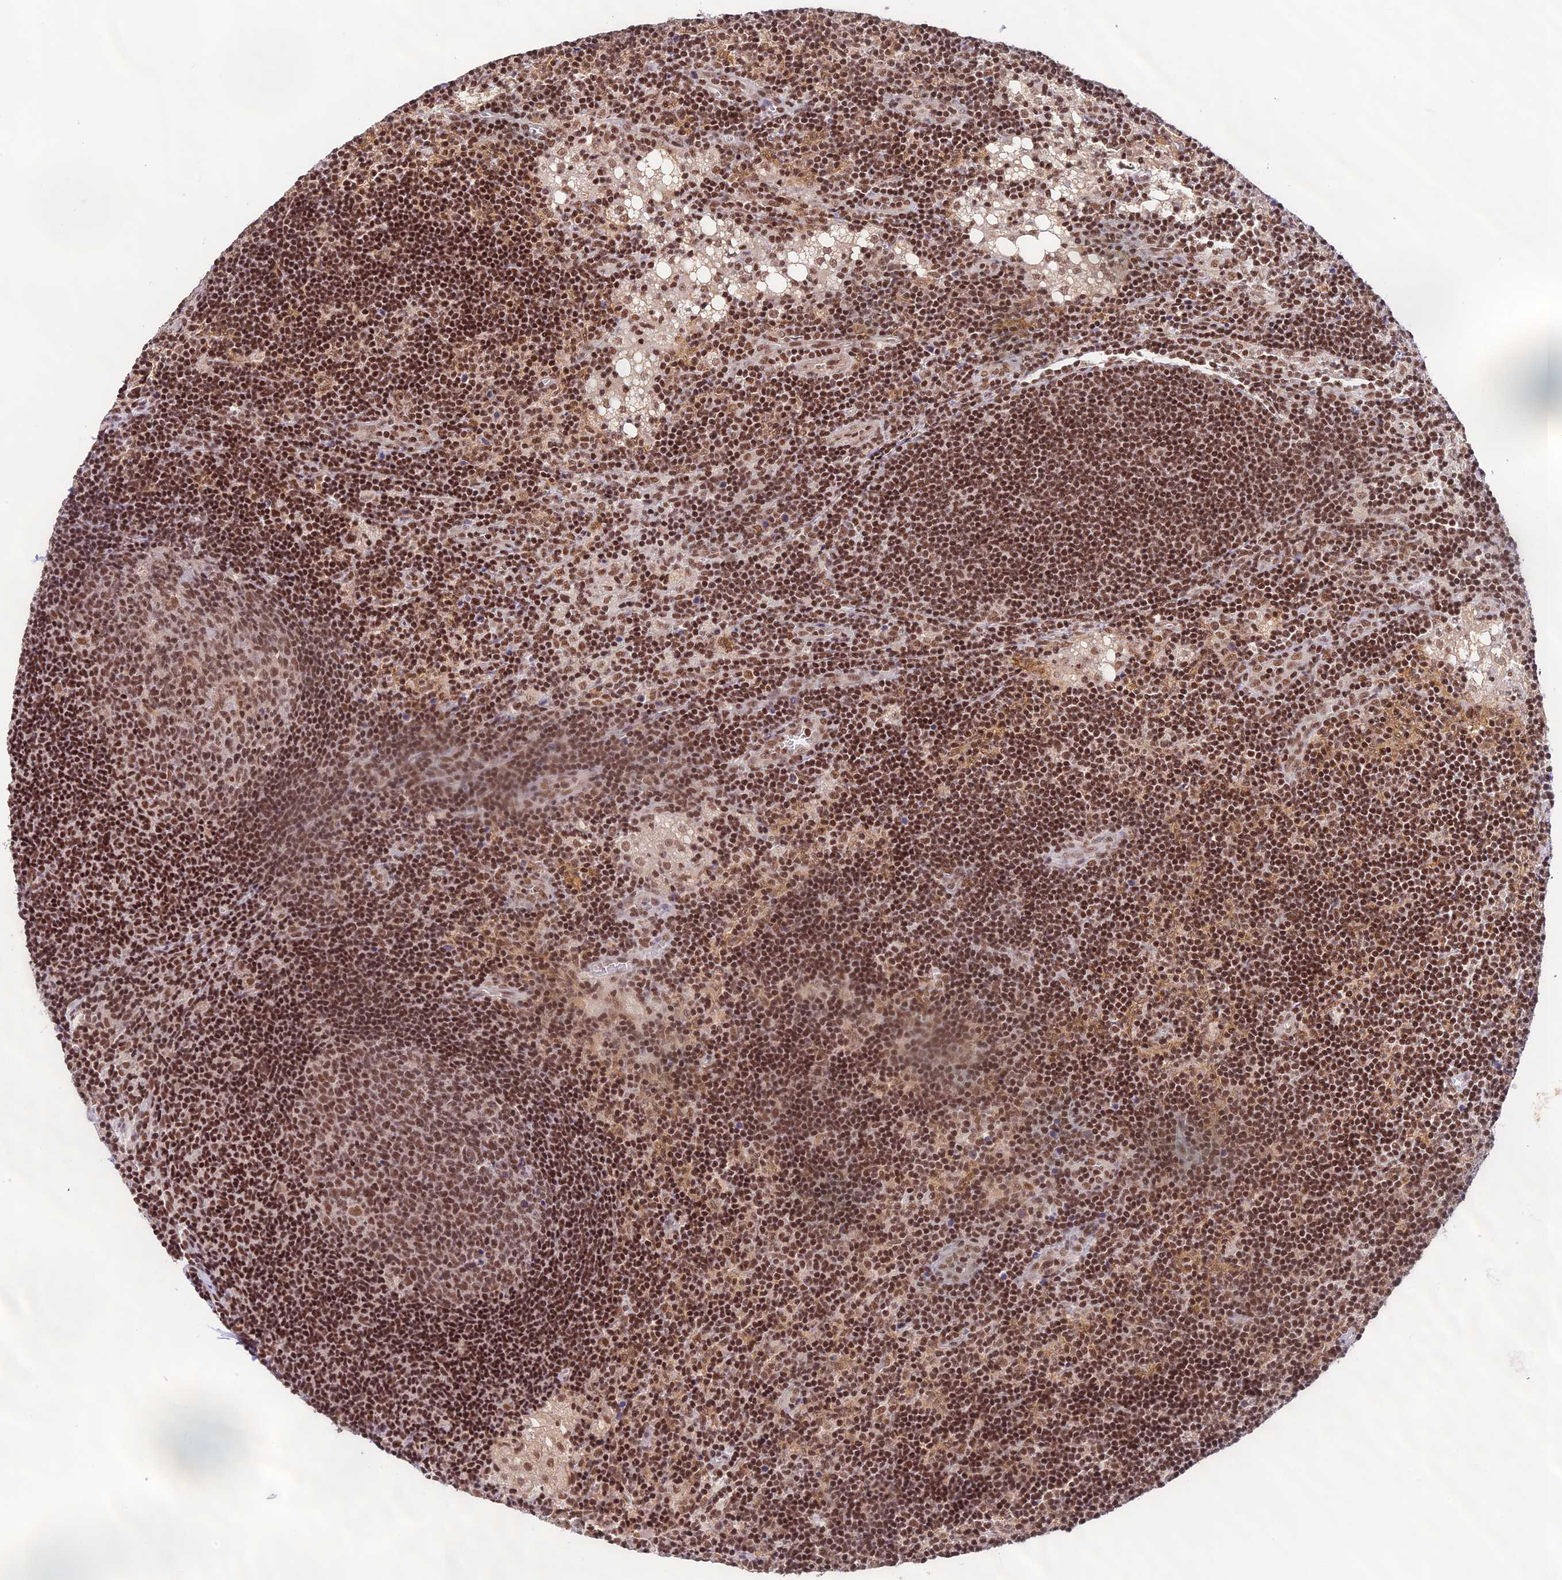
{"staining": {"intensity": "moderate", "quantity": ">75%", "location": "nuclear"}, "tissue": "lymph node", "cell_type": "Germinal center cells", "image_type": "normal", "snomed": [{"axis": "morphology", "description": "Normal tissue, NOS"}, {"axis": "topography", "description": "Lymph node"}], "caption": "This image displays unremarkable lymph node stained with immunohistochemistry (IHC) to label a protein in brown. The nuclear of germinal center cells show moderate positivity for the protein. Nuclei are counter-stained blue.", "gene": "THAP11", "patient": {"sex": "male", "age": 24}}